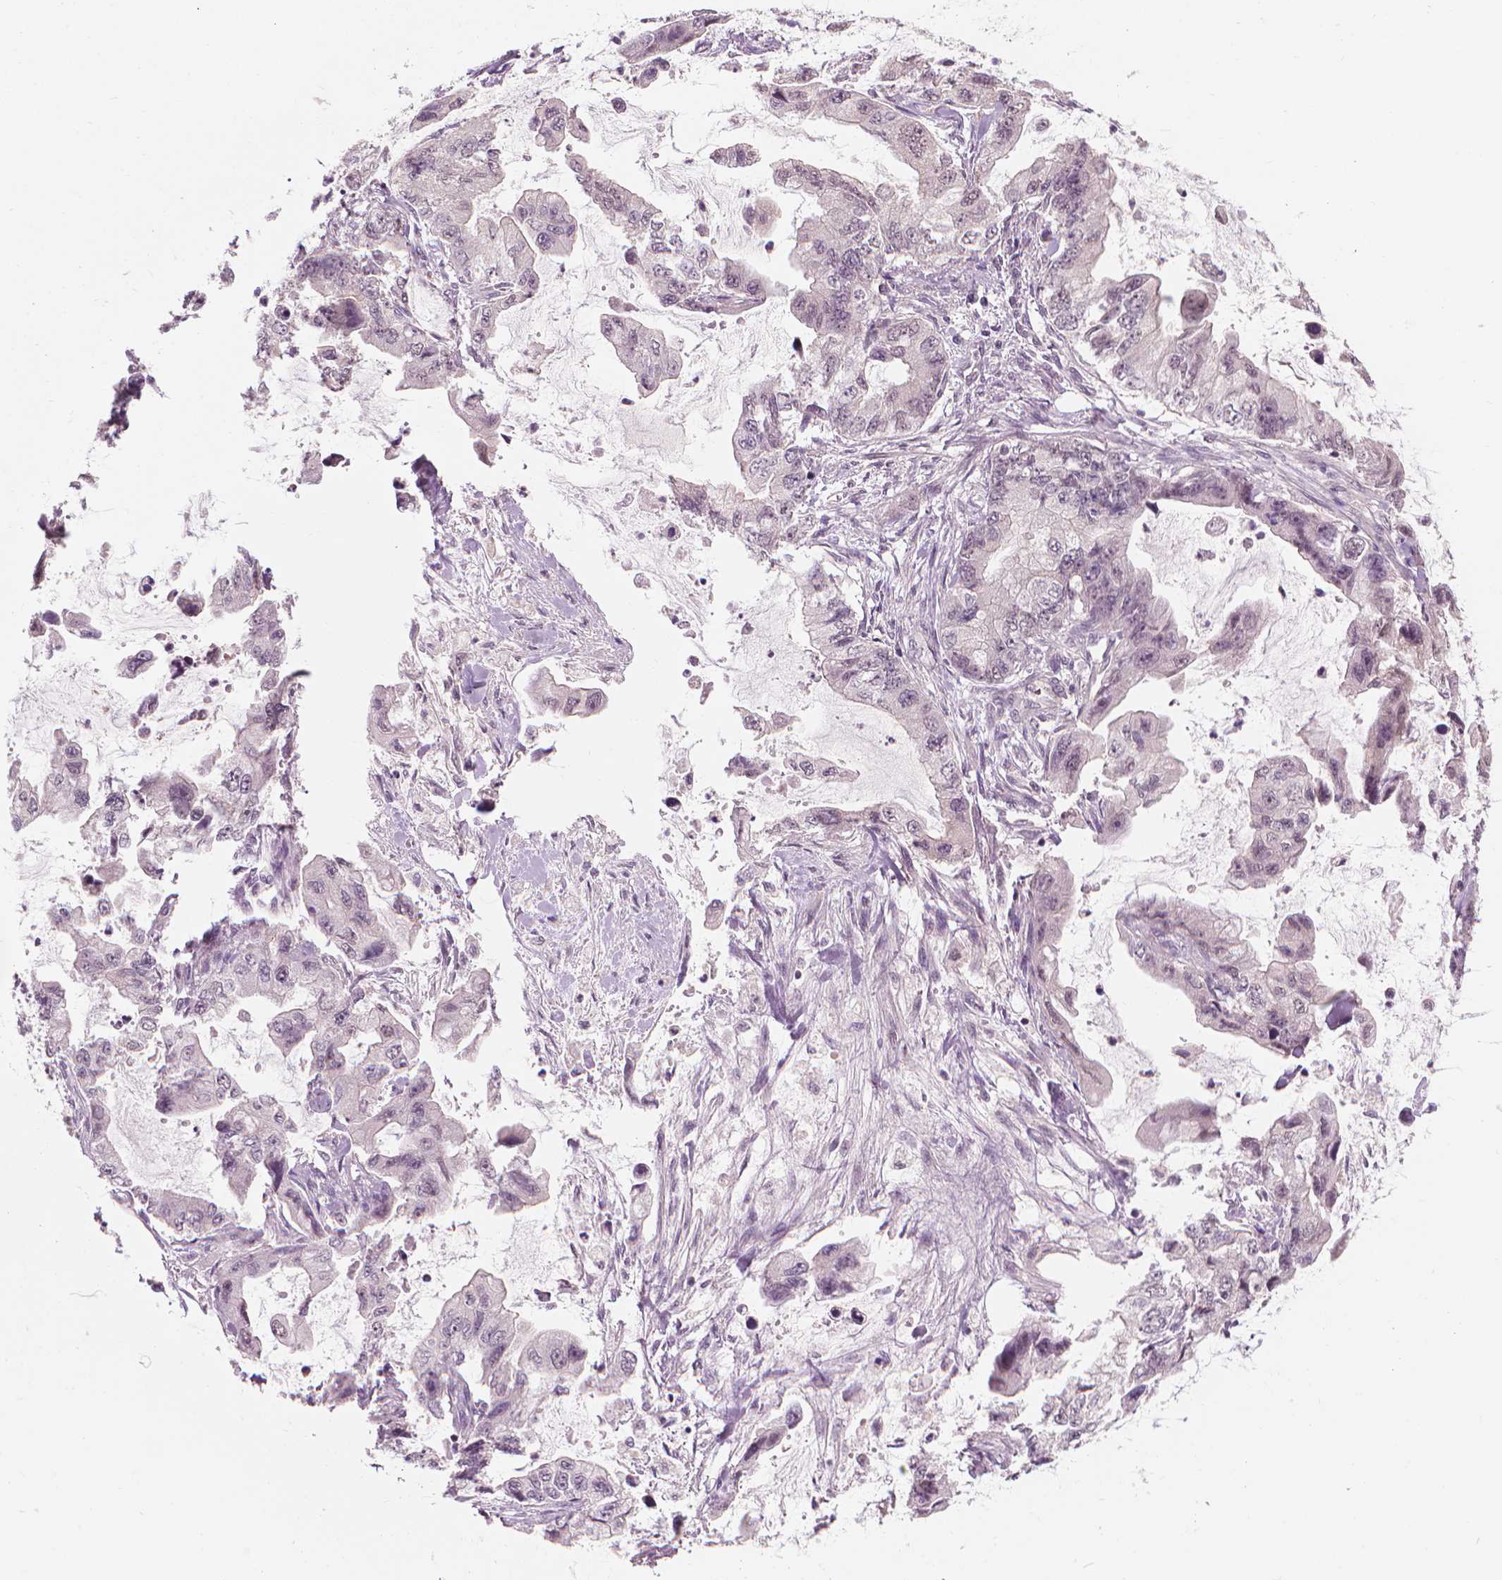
{"staining": {"intensity": "negative", "quantity": "none", "location": "none"}, "tissue": "stomach cancer", "cell_type": "Tumor cells", "image_type": "cancer", "snomed": [{"axis": "morphology", "description": "Adenocarcinoma, NOS"}, {"axis": "topography", "description": "Pancreas"}, {"axis": "topography", "description": "Stomach, upper"}, {"axis": "topography", "description": "Stomach"}], "caption": "DAB immunohistochemical staining of human stomach cancer displays no significant positivity in tumor cells.", "gene": "SAXO2", "patient": {"sex": "male", "age": 77}}